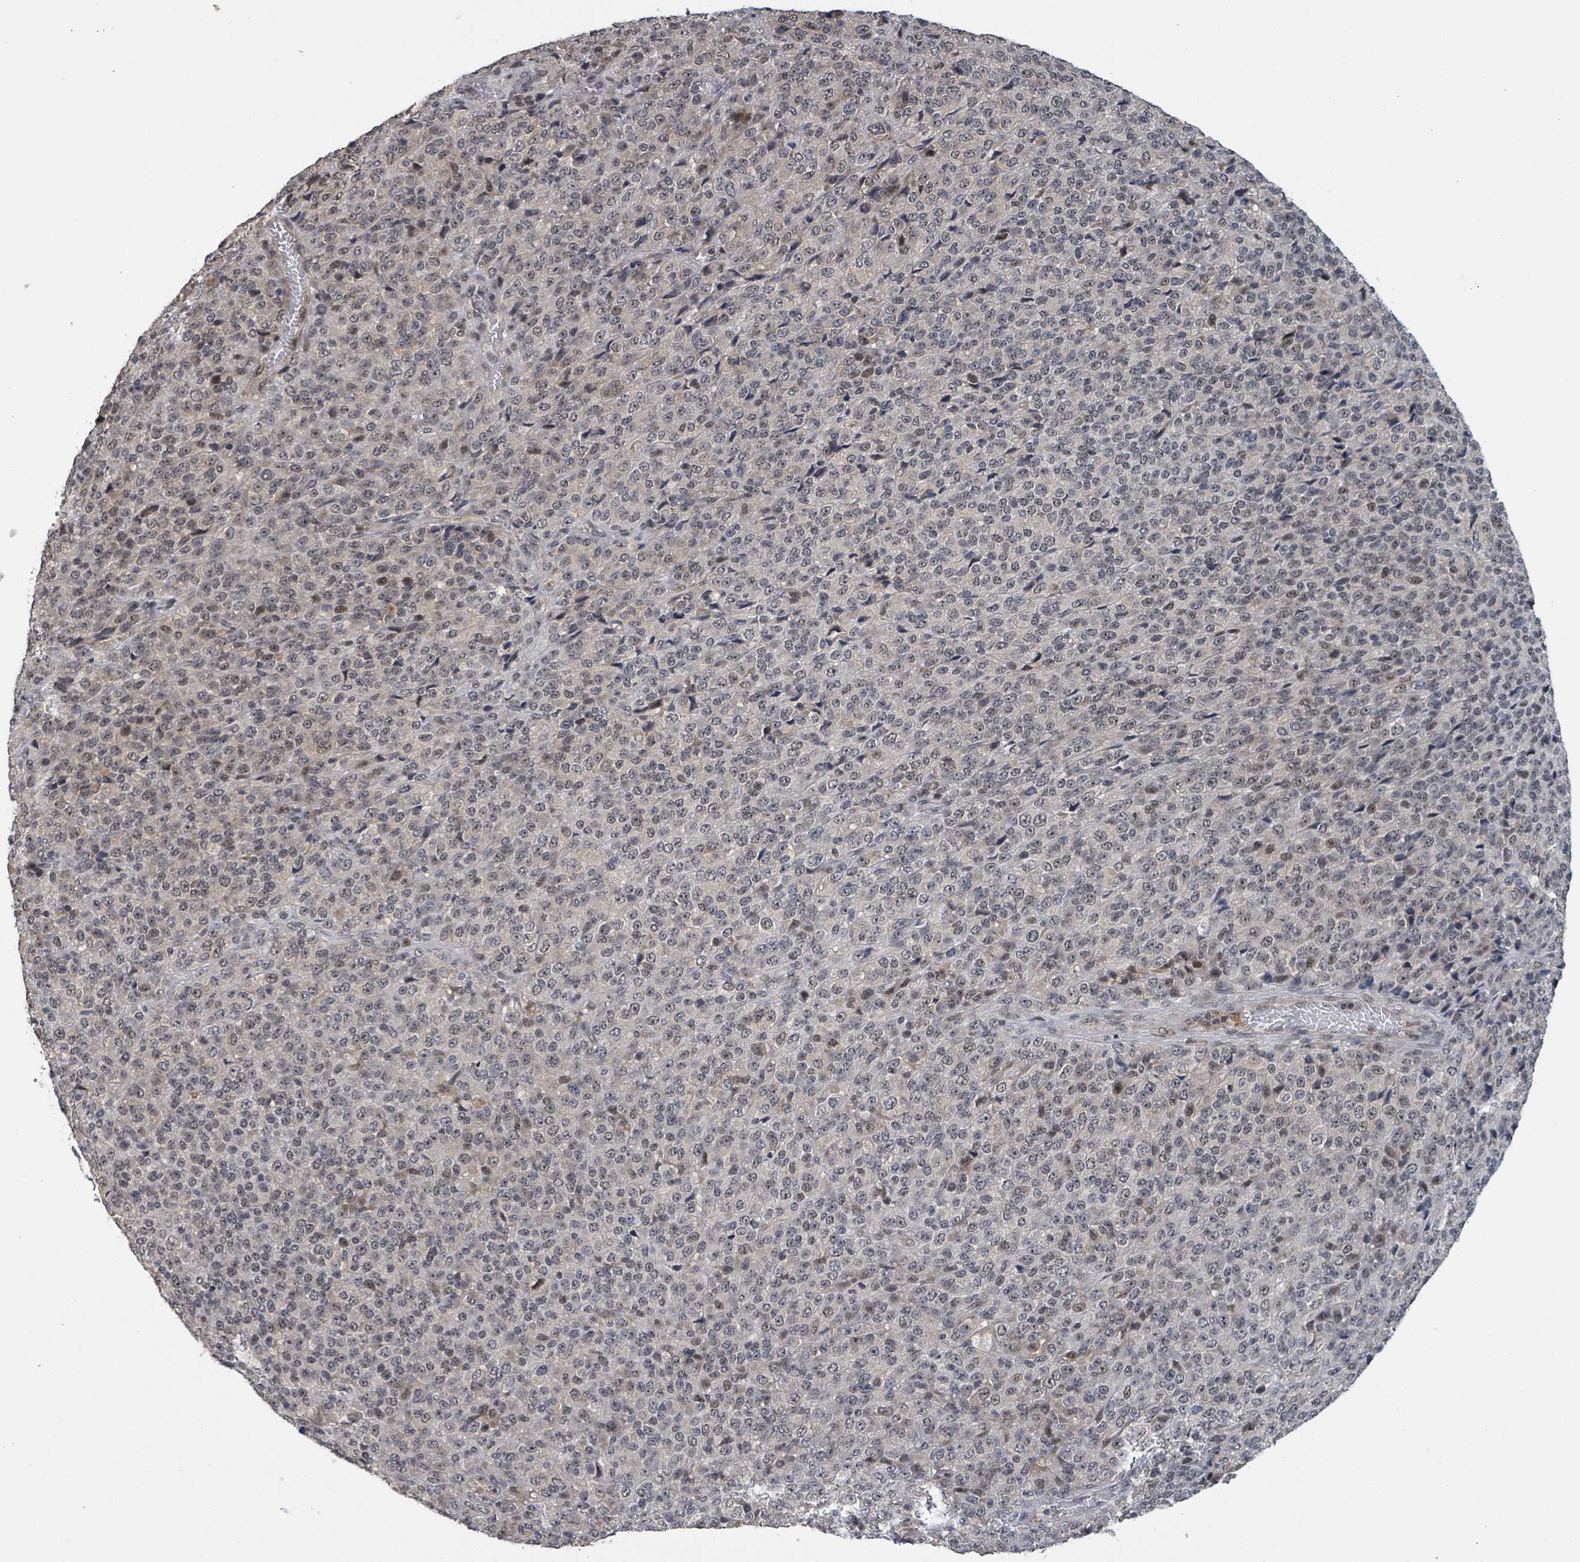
{"staining": {"intensity": "moderate", "quantity": "25%-75%", "location": "nuclear"}, "tissue": "melanoma", "cell_type": "Tumor cells", "image_type": "cancer", "snomed": [{"axis": "morphology", "description": "Malignant melanoma, Metastatic site"}, {"axis": "topography", "description": "Brain"}], "caption": "Protein expression by immunohistochemistry (IHC) displays moderate nuclear positivity in about 25%-75% of tumor cells in malignant melanoma (metastatic site).", "gene": "ZBTB14", "patient": {"sex": "female", "age": 56}}